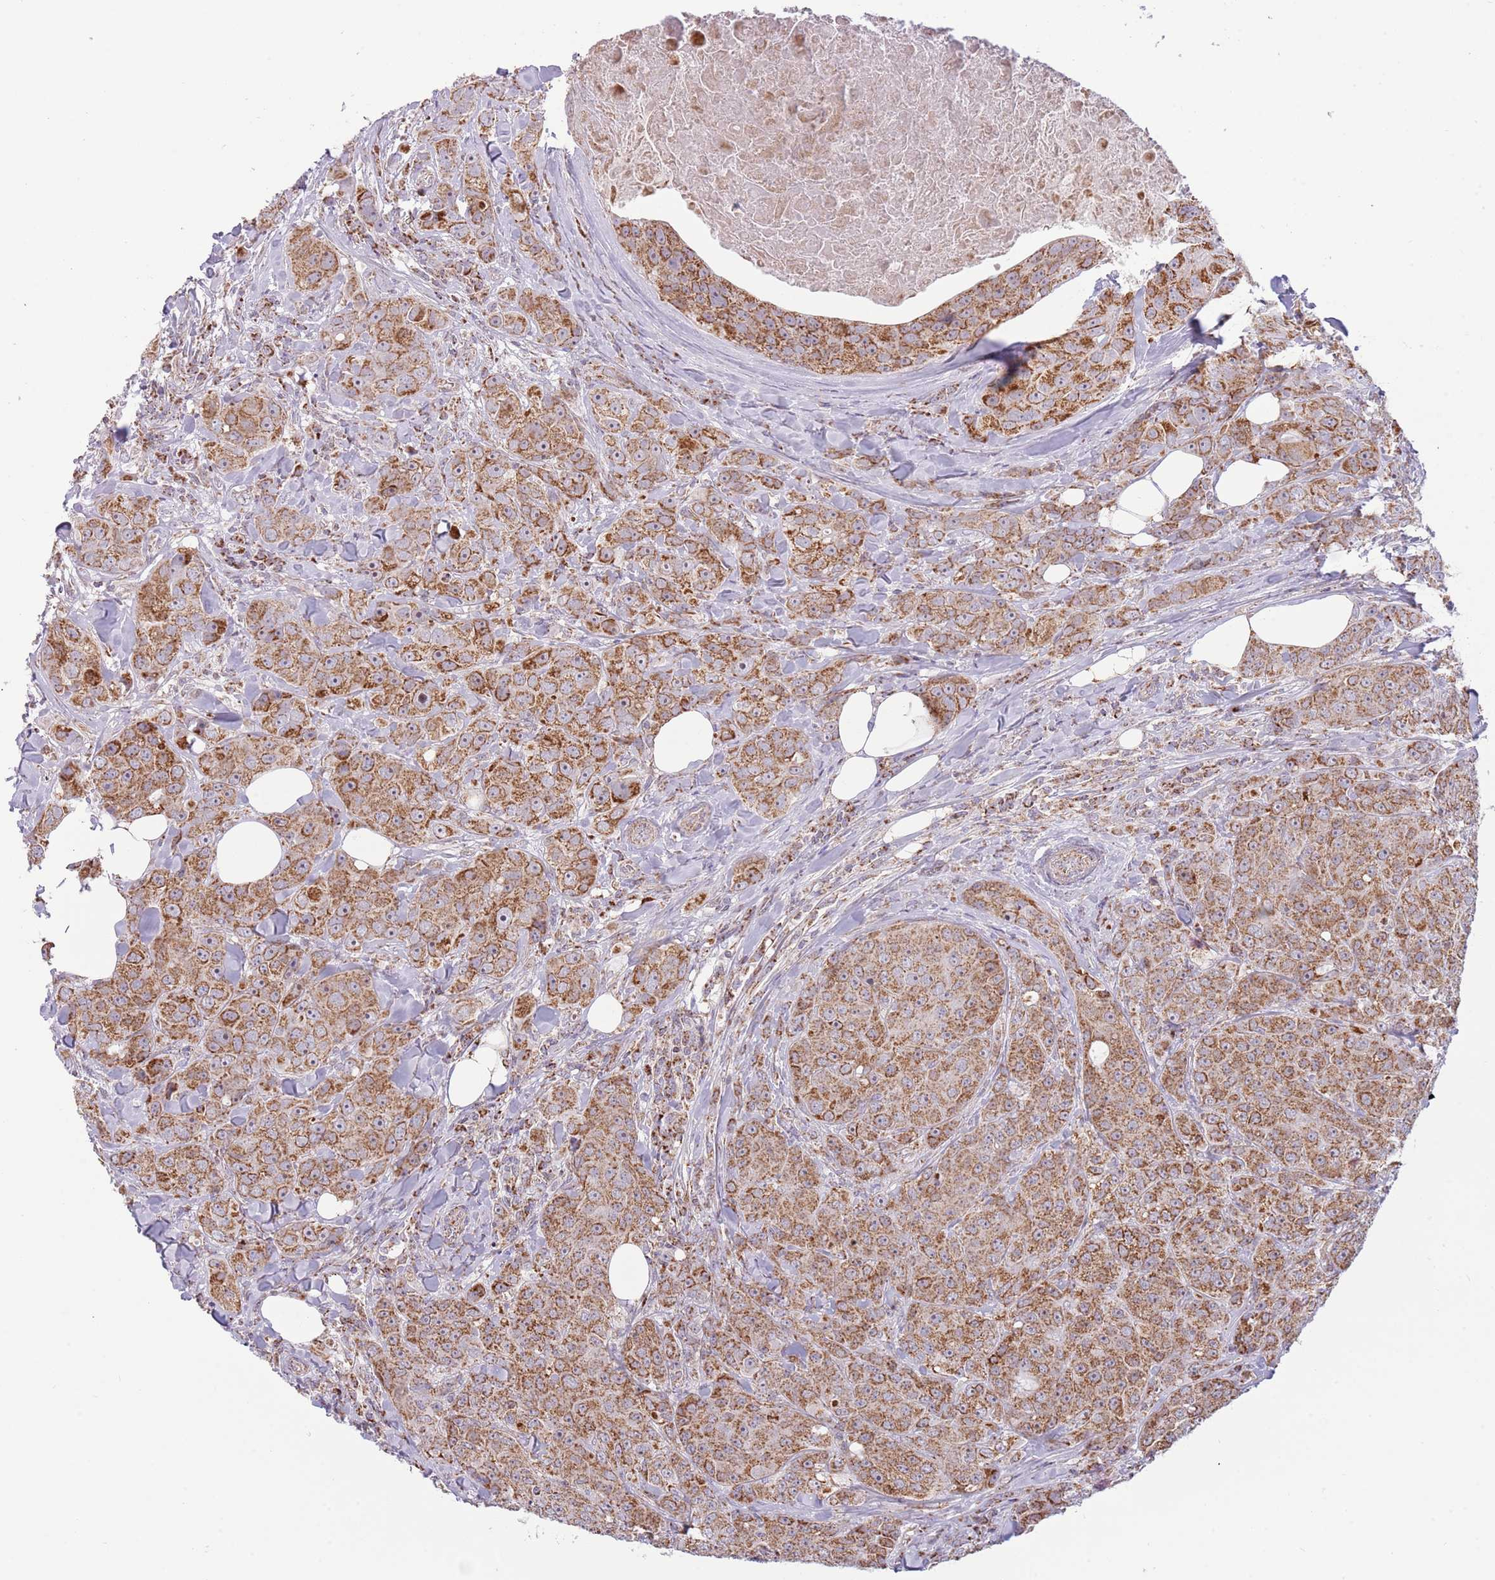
{"staining": {"intensity": "moderate", "quantity": ">75%", "location": "cytoplasmic/membranous"}, "tissue": "breast cancer", "cell_type": "Tumor cells", "image_type": "cancer", "snomed": [{"axis": "morphology", "description": "Duct carcinoma"}, {"axis": "topography", "description": "Breast"}], "caption": "Moderate cytoplasmic/membranous protein positivity is appreciated in approximately >75% of tumor cells in intraductal carcinoma (breast).", "gene": "LHX6", "patient": {"sex": "female", "age": 43}}